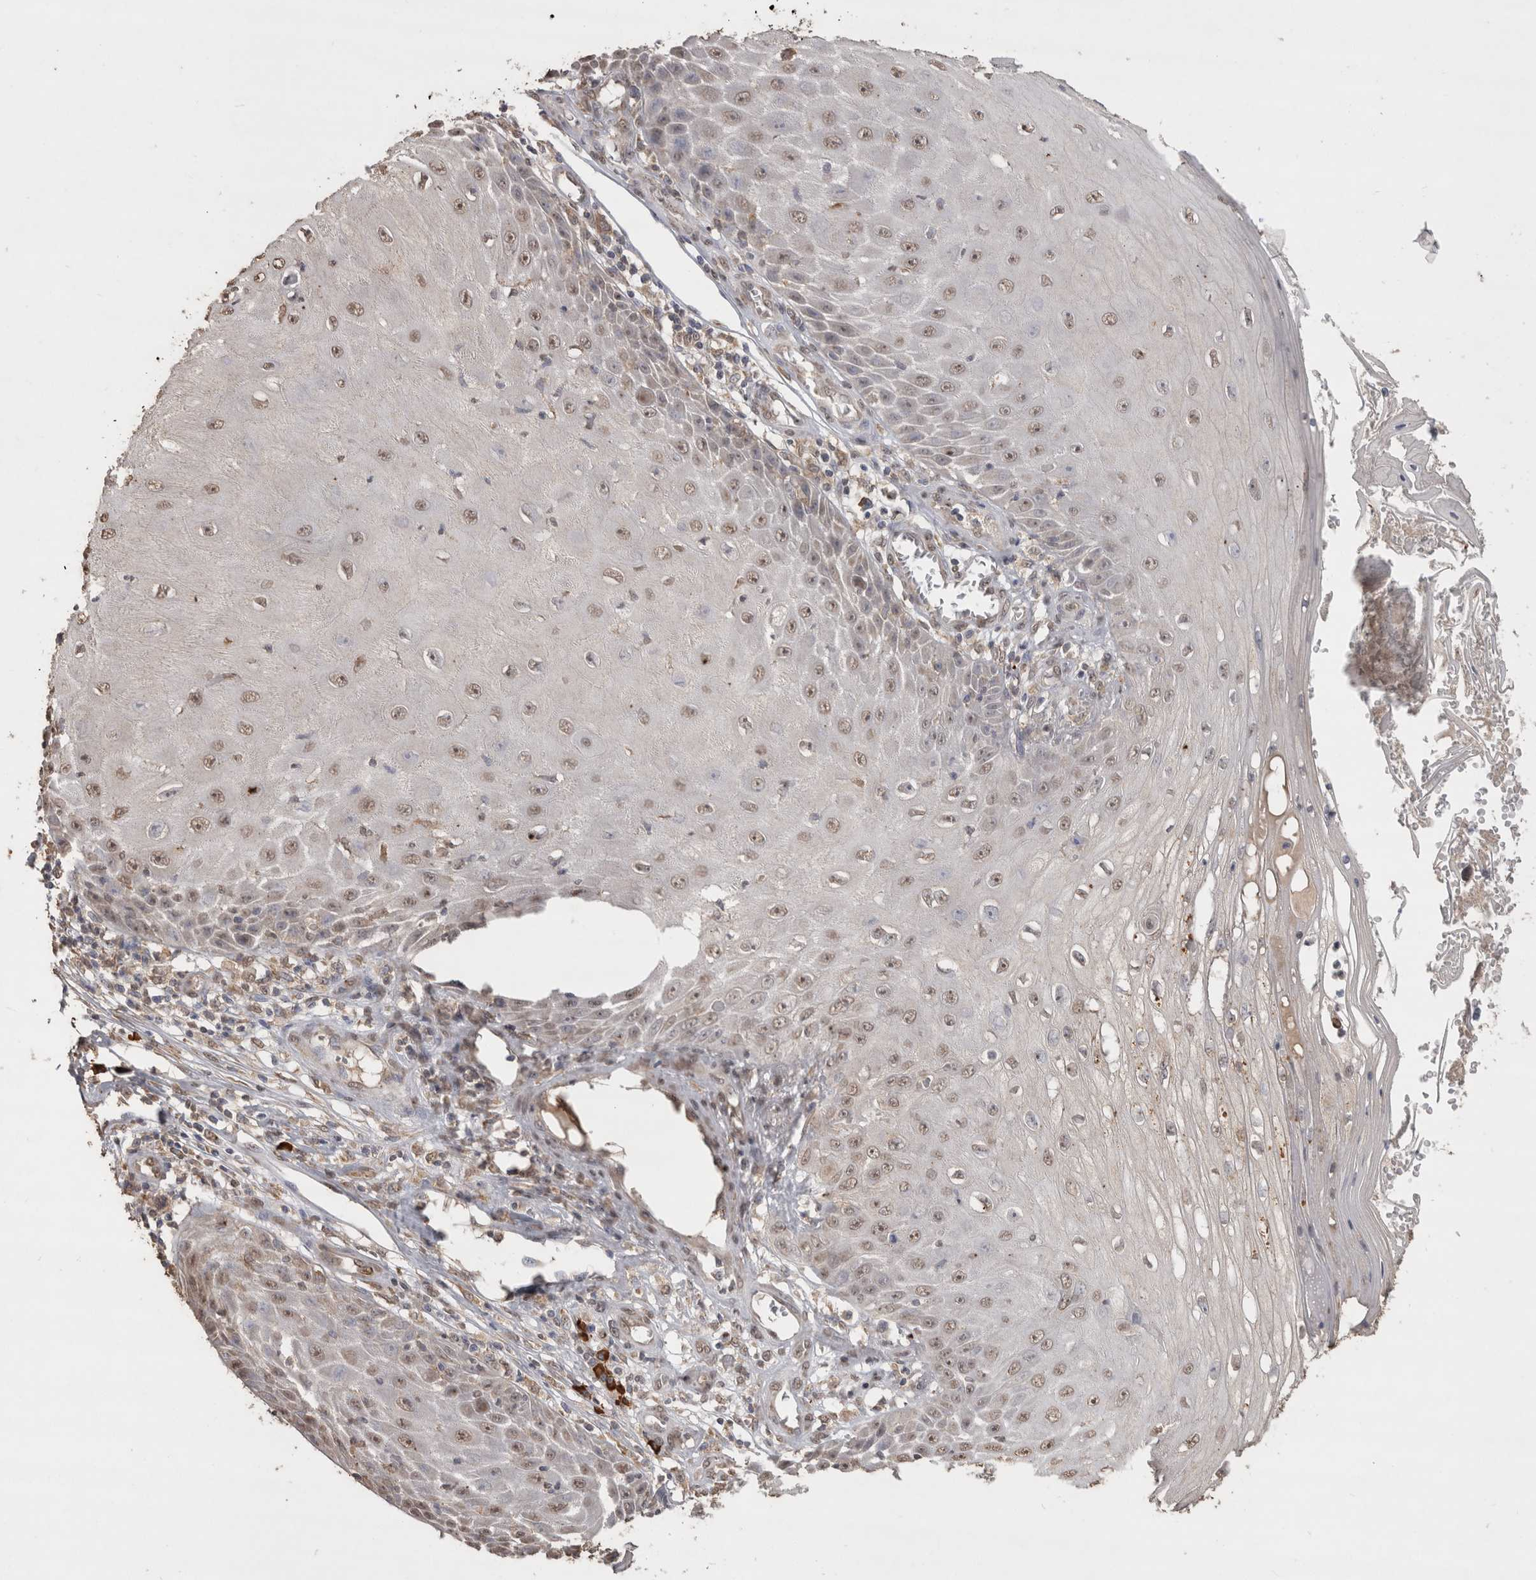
{"staining": {"intensity": "weak", "quantity": ">75%", "location": "nuclear"}, "tissue": "skin cancer", "cell_type": "Tumor cells", "image_type": "cancer", "snomed": [{"axis": "morphology", "description": "Squamous cell carcinoma, NOS"}, {"axis": "topography", "description": "Skin"}], "caption": "Immunohistochemistry (DAB) staining of squamous cell carcinoma (skin) displays weak nuclear protein expression in about >75% of tumor cells.", "gene": "CRELD2", "patient": {"sex": "female", "age": 73}}